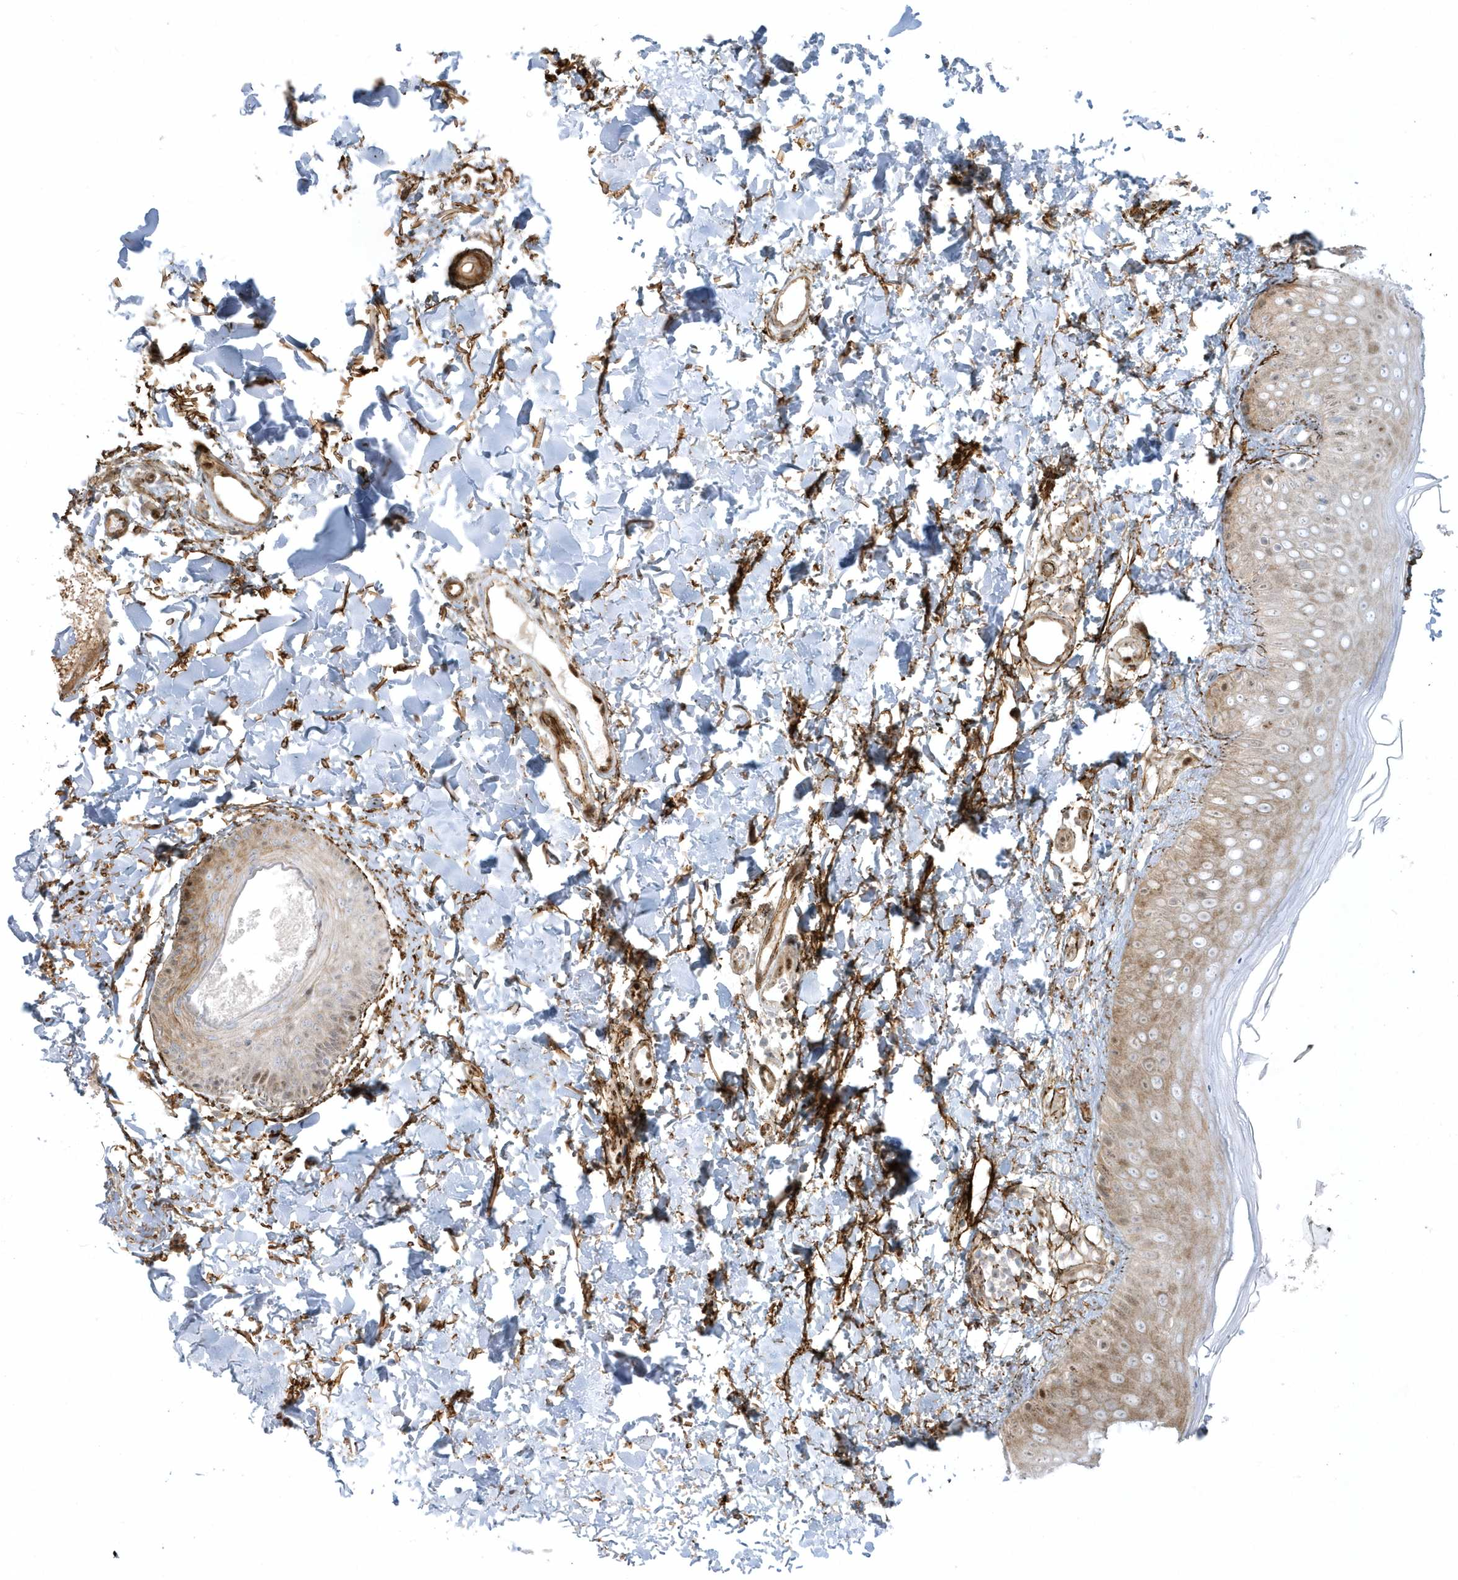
{"staining": {"intensity": "moderate", "quantity": ">75%", "location": "cytoplasmic/membranous"}, "tissue": "skin", "cell_type": "Fibroblasts", "image_type": "normal", "snomed": [{"axis": "morphology", "description": "Normal tissue, NOS"}, {"axis": "topography", "description": "Skin"}], "caption": "A histopathology image of human skin stained for a protein shows moderate cytoplasmic/membranous brown staining in fibroblasts. Using DAB (brown) and hematoxylin (blue) stains, captured at high magnification using brightfield microscopy.", "gene": "MASP2", "patient": {"sex": "male", "age": 52}}